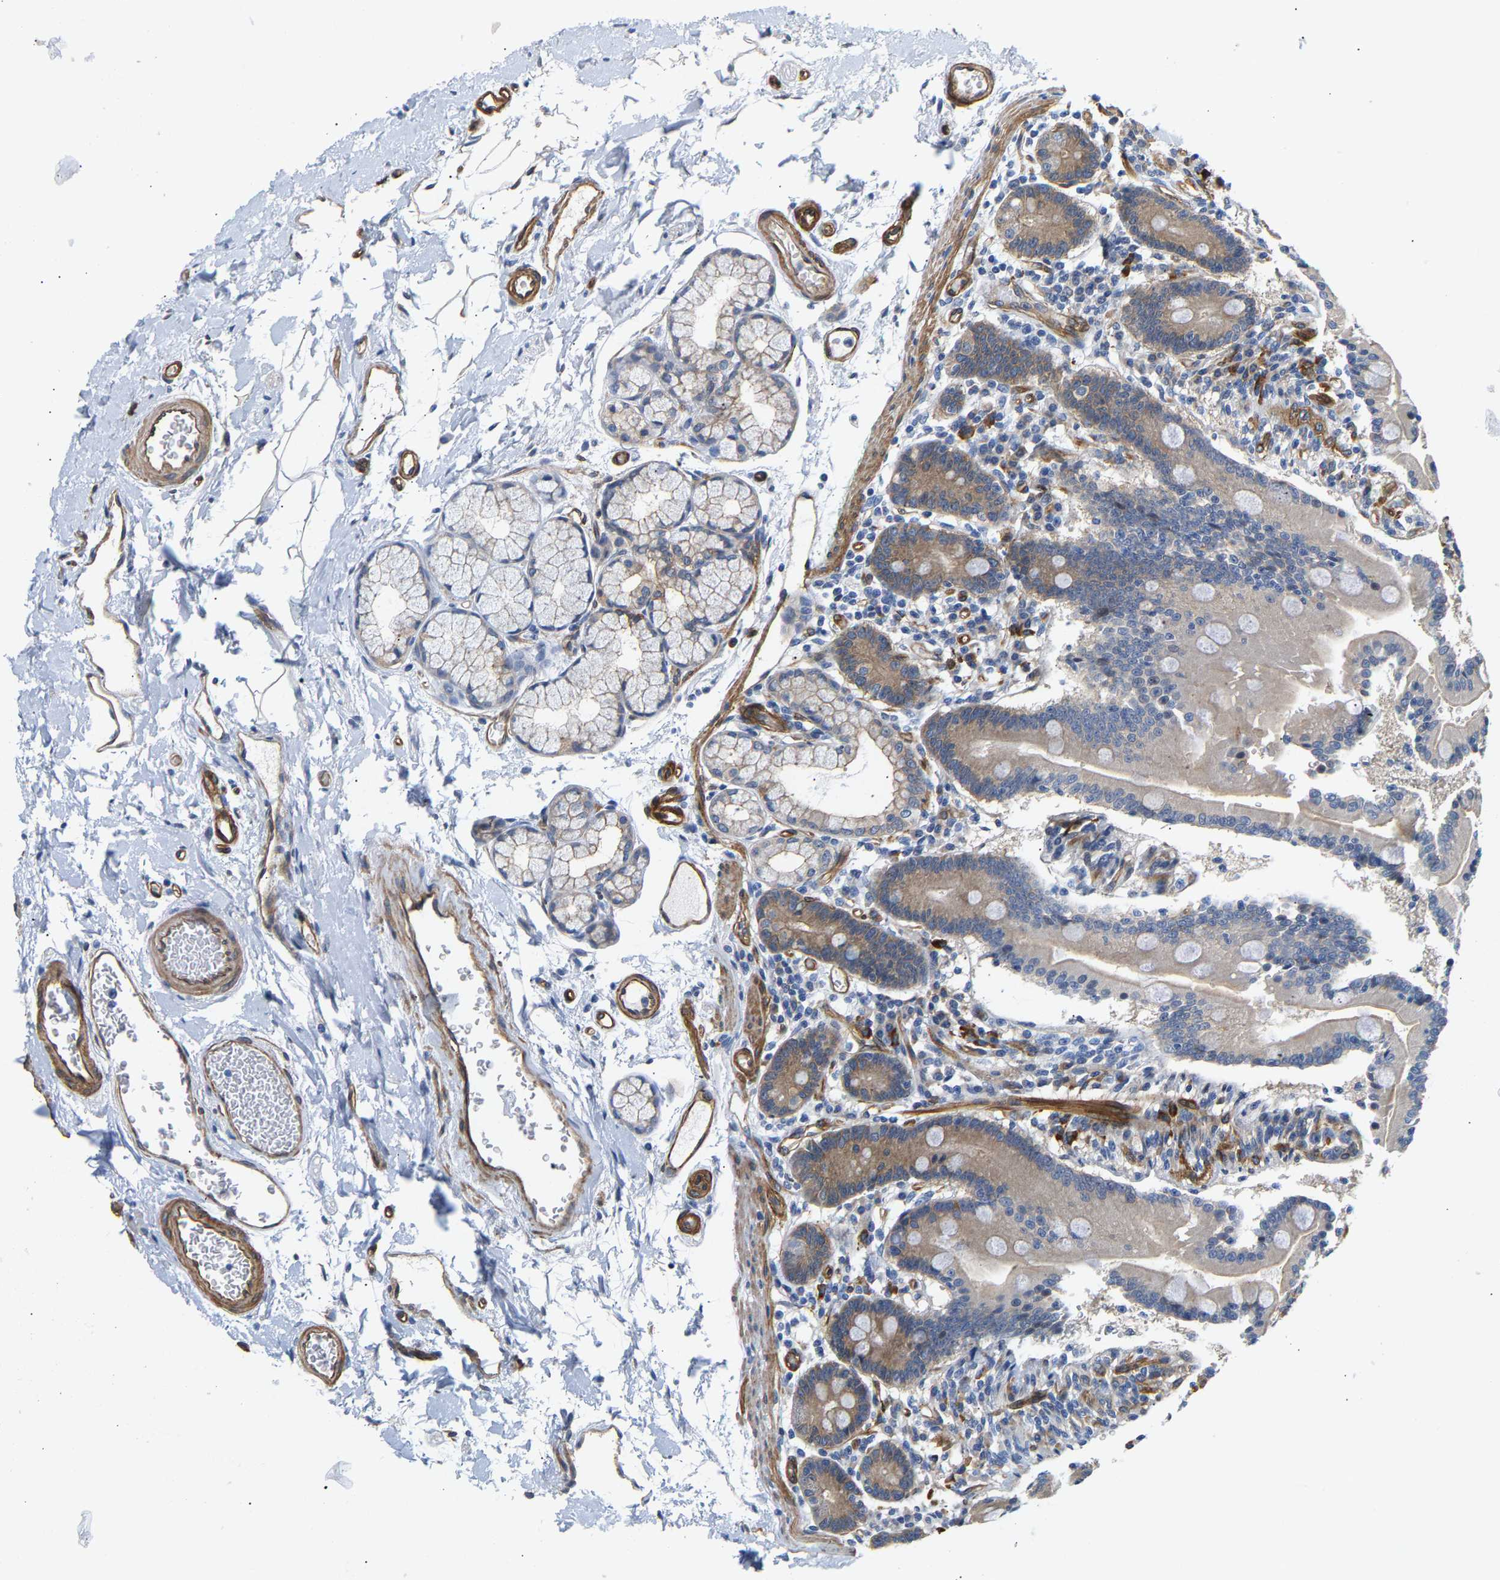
{"staining": {"intensity": "moderate", "quantity": "25%-75%", "location": "cytoplasmic/membranous"}, "tissue": "duodenum", "cell_type": "Glandular cells", "image_type": "normal", "snomed": [{"axis": "morphology", "description": "Normal tissue, NOS"}, {"axis": "topography", "description": "Duodenum"}], "caption": "Moderate cytoplasmic/membranous protein expression is seen in about 25%-75% of glandular cells in duodenum.", "gene": "PAWR", "patient": {"sex": "male", "age": 54}}